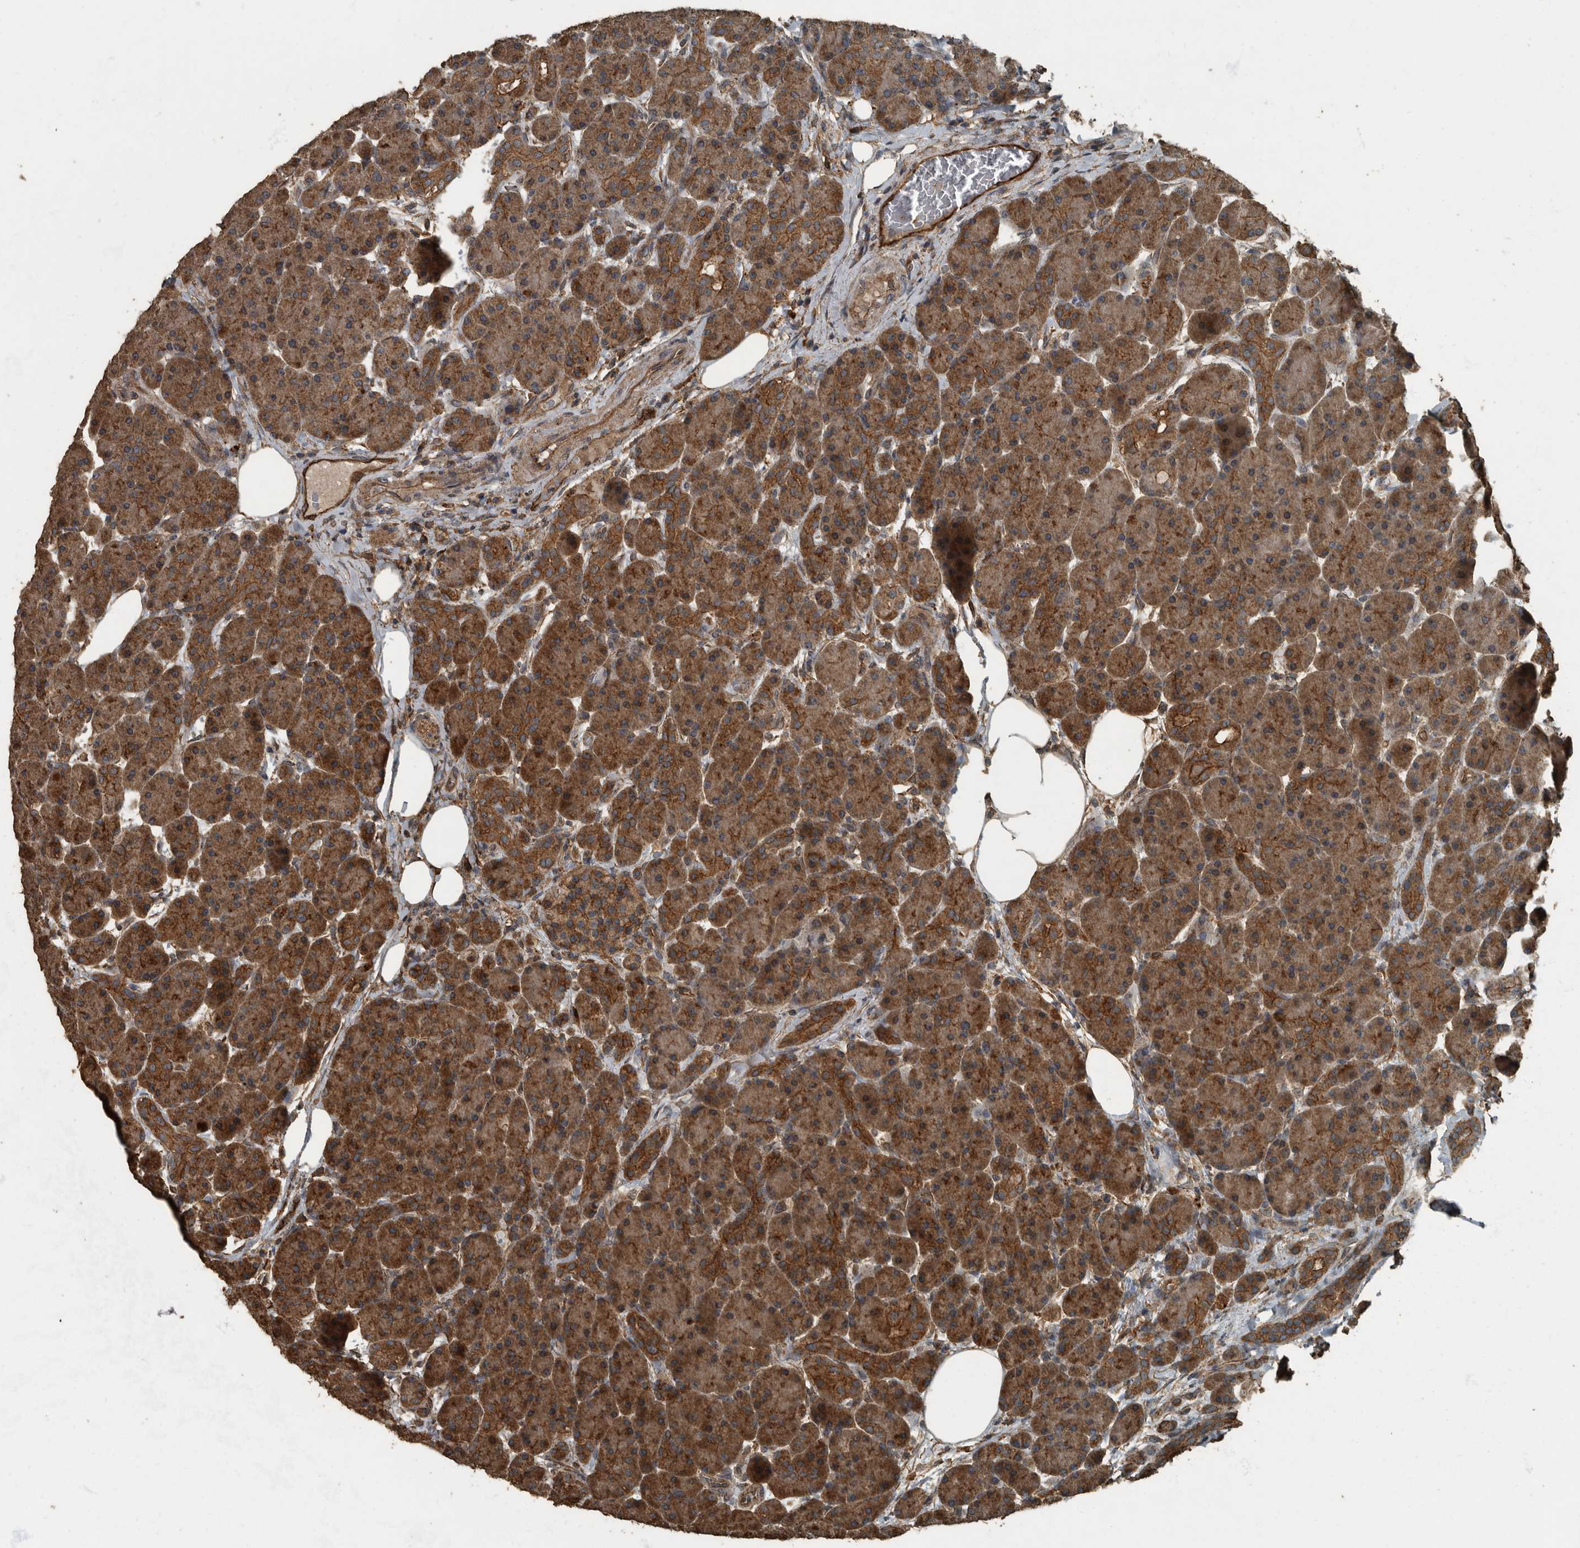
{"staining": {"intensity": "moderate", "quantity": ">75%", "location": "cytoplasmic/membranous"}, "tissue": "pancreas", "cell_type": "Exocrine glandular cells", "image_type": "normal", "snomed": [{"axis": "morphology", "description": "Normal tissue, NOS"}, {"axis": "topography", "description": "Pancreas"}], "caption": "Immunohistochemical staining of normal human pancreas reveals medium levels of moderate cytoplasmic/membranous positivity in about >75% of exocrine glandular cells. (DAB IHC, brown staining for protein, blue staining for nuclei).", "gene": "IL15RA", "patient": {"sex": "male", "age": 63}}